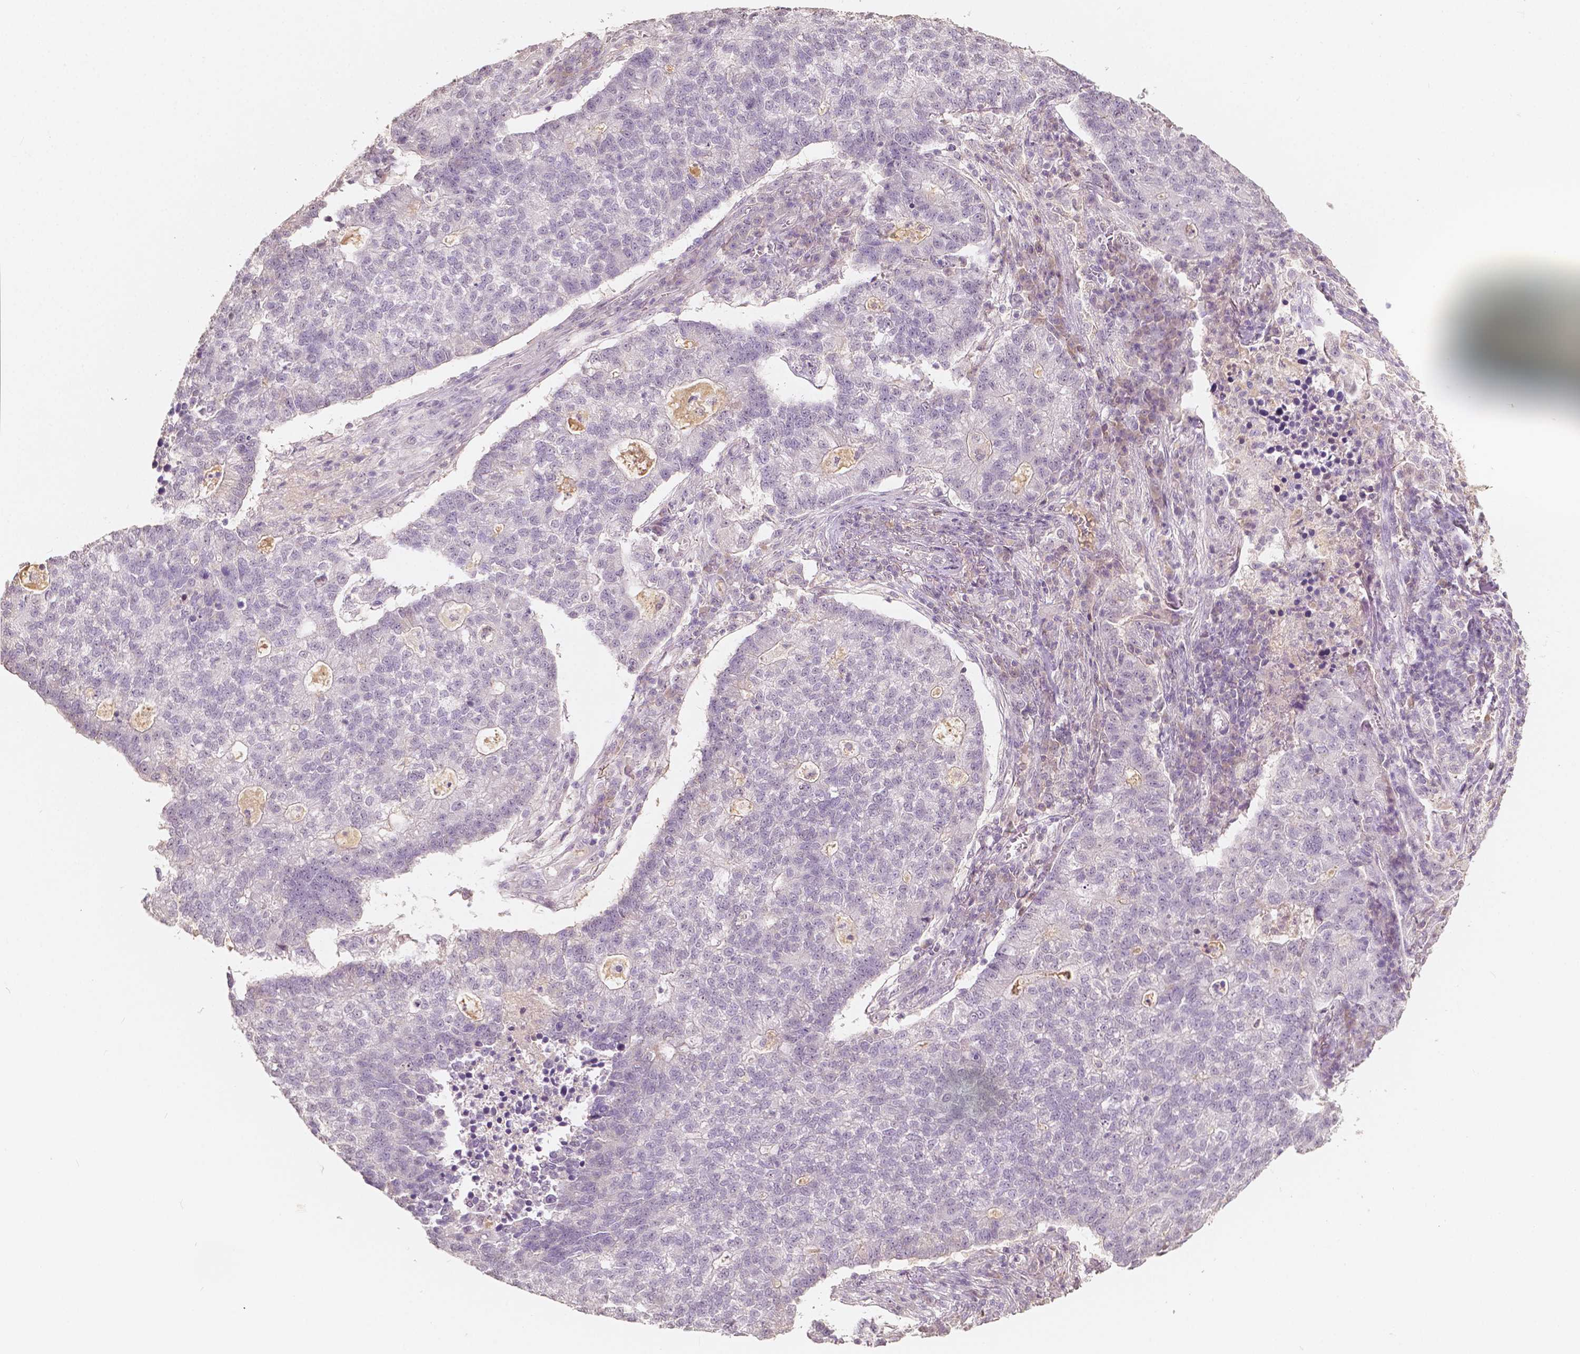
{"staining": {"intensity": "negative", "quantity": "none", "location": "none"}, "tissue": "lung cancer", "cell_type": "Tumor cells", "image_type": "cancer", "snomed": [{"axis": "morphology", "description": "Adenocarcinoma, NOS"}, {"axis": "topography", "description": "Lung"}], "caption": "Protein analysis of lung cancer reveals no significant positivity in tumor cells.", "gene": "SOX15", "patient": {"sex": "male", "age": 57}}